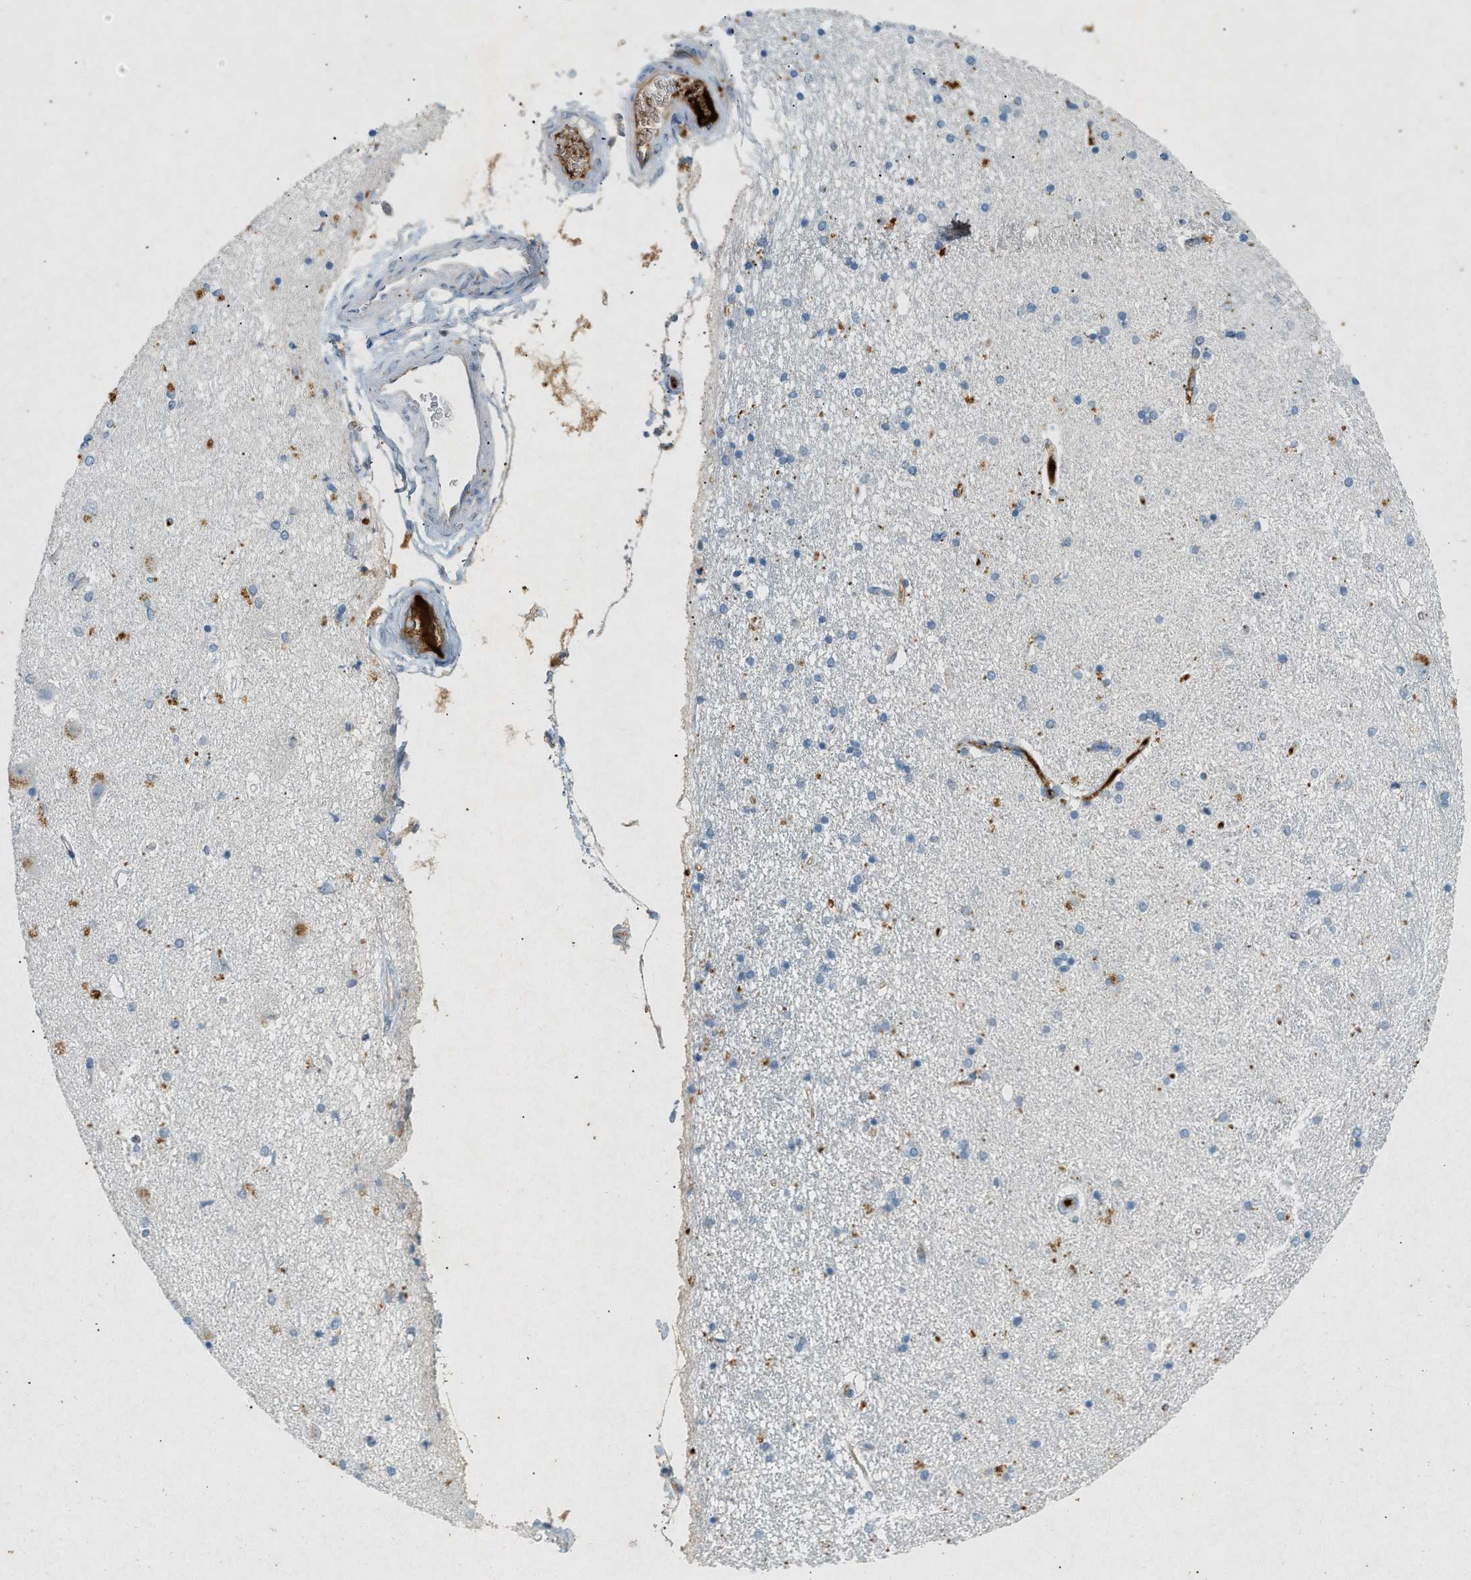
{"staining": {"intensity": "weak", "quantity": "<25%", "location": "cytoplasmic/membranous"}, "tissue": "hippocampus", "cell_type": "Glial cells", "image_type": "normal", "snomed": [{"axis": "morphology", "description": "Normal tissue, NOS"}, {"axis": "topography", "description": "Hippocampus"}], "caption": "The micrograph demonstrates no significant positivity in glial cells of hippocampus. (Brightfield microscopy of DAB (3,3'-diaminobenzidine) immunohistochemistry at high magnification).", "gene": "F2", "patient": {"sex": "female", "age": 54}}